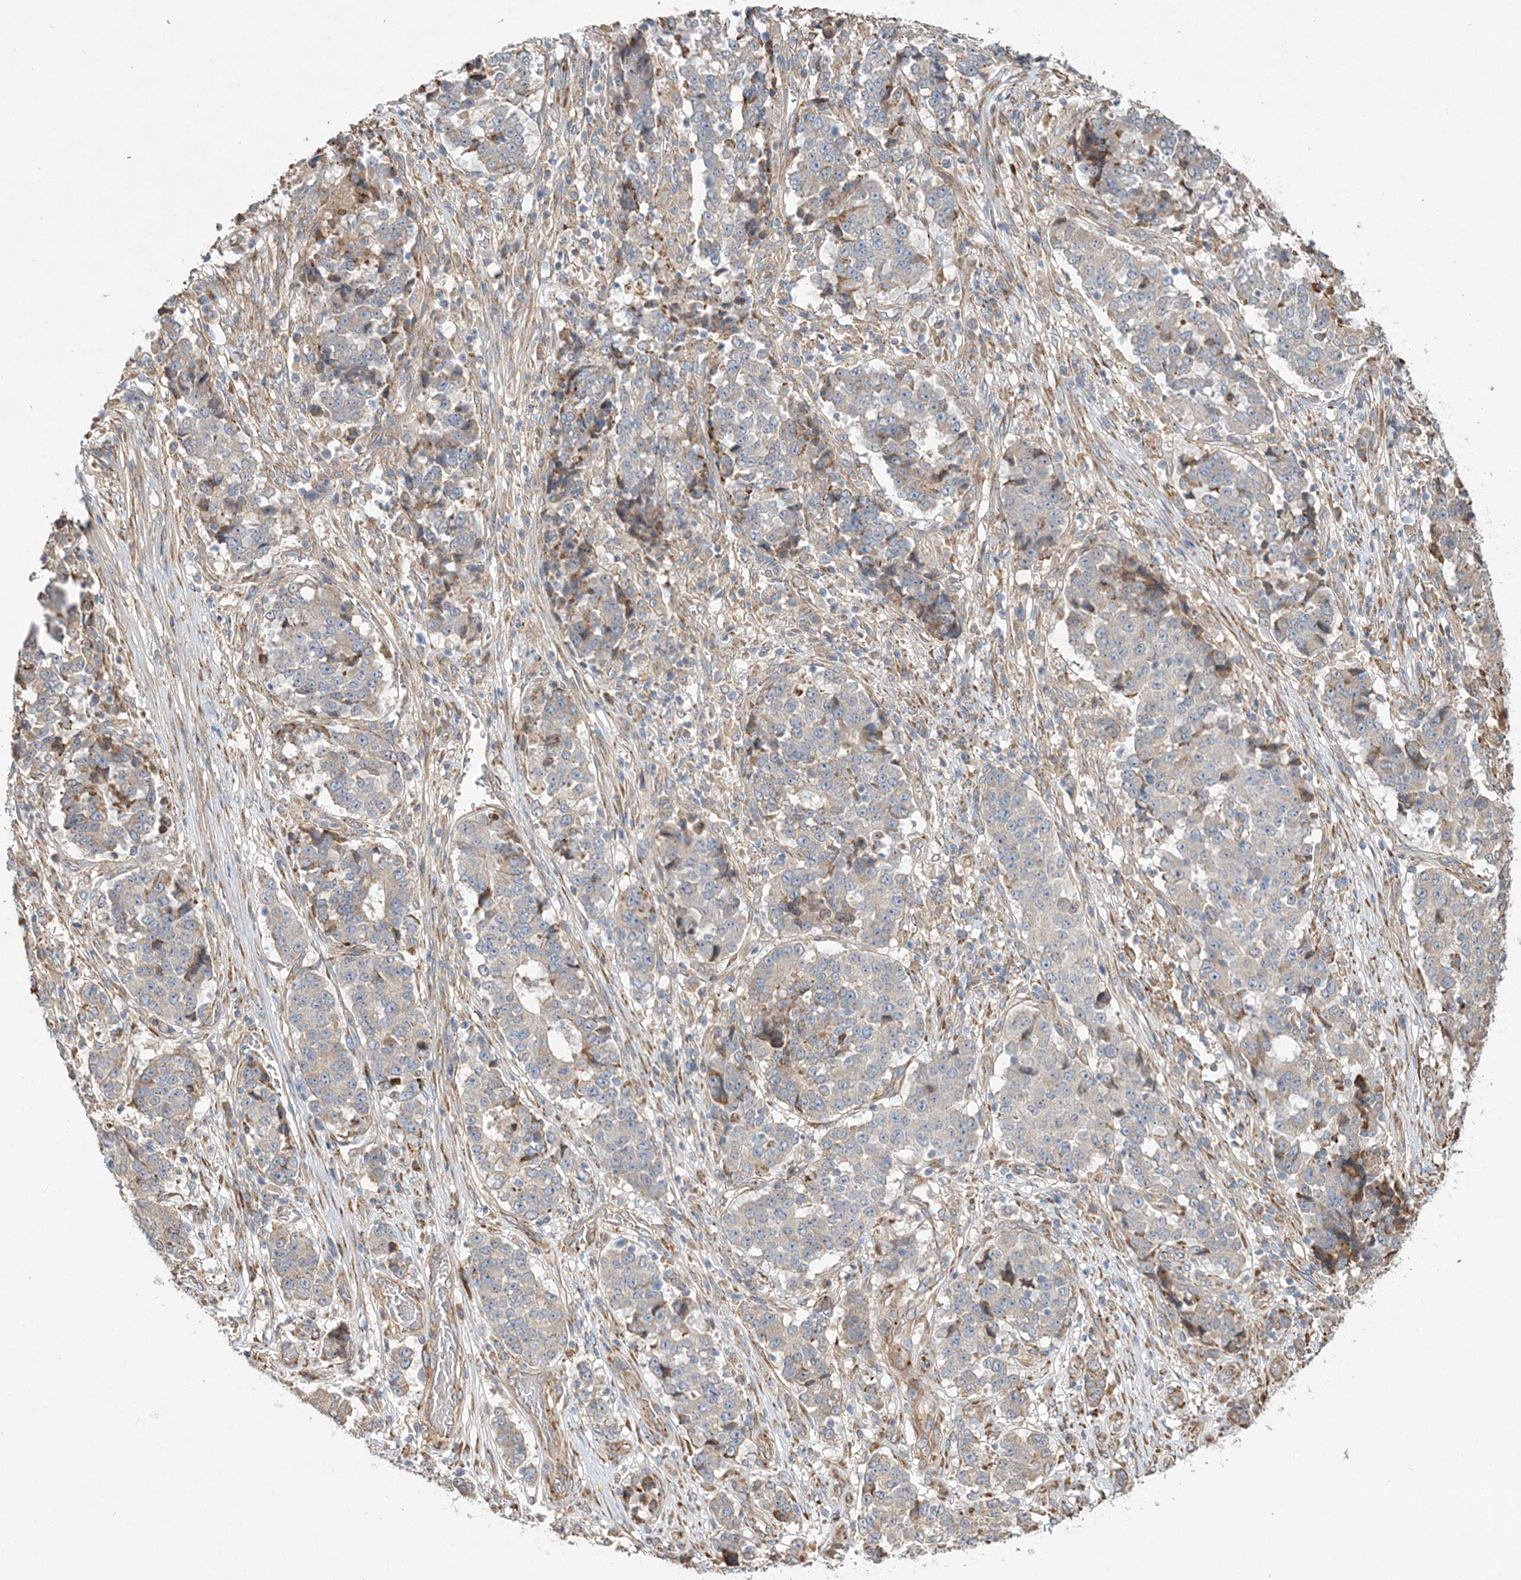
{"staining": {"intensity": "negative", "quantity": "none", "location": "none"}, "tissue": "stomach cancer", "cell_type": "Tumor cells", "image_type": "cancer", "snomed": [{"axis": "morphology", "description": "Adenocarcinoma, NOS"}, {"axis": "topography", "description": "Stomach"}], "caption": "This is a histopathology image of immunohistochemistry (IHC) staining of adenocarcinoma (stomach), which shows no expression in tumor cells.", "gene": "ZFYVE16", "patient": {"sex": "male", "age": 59}}